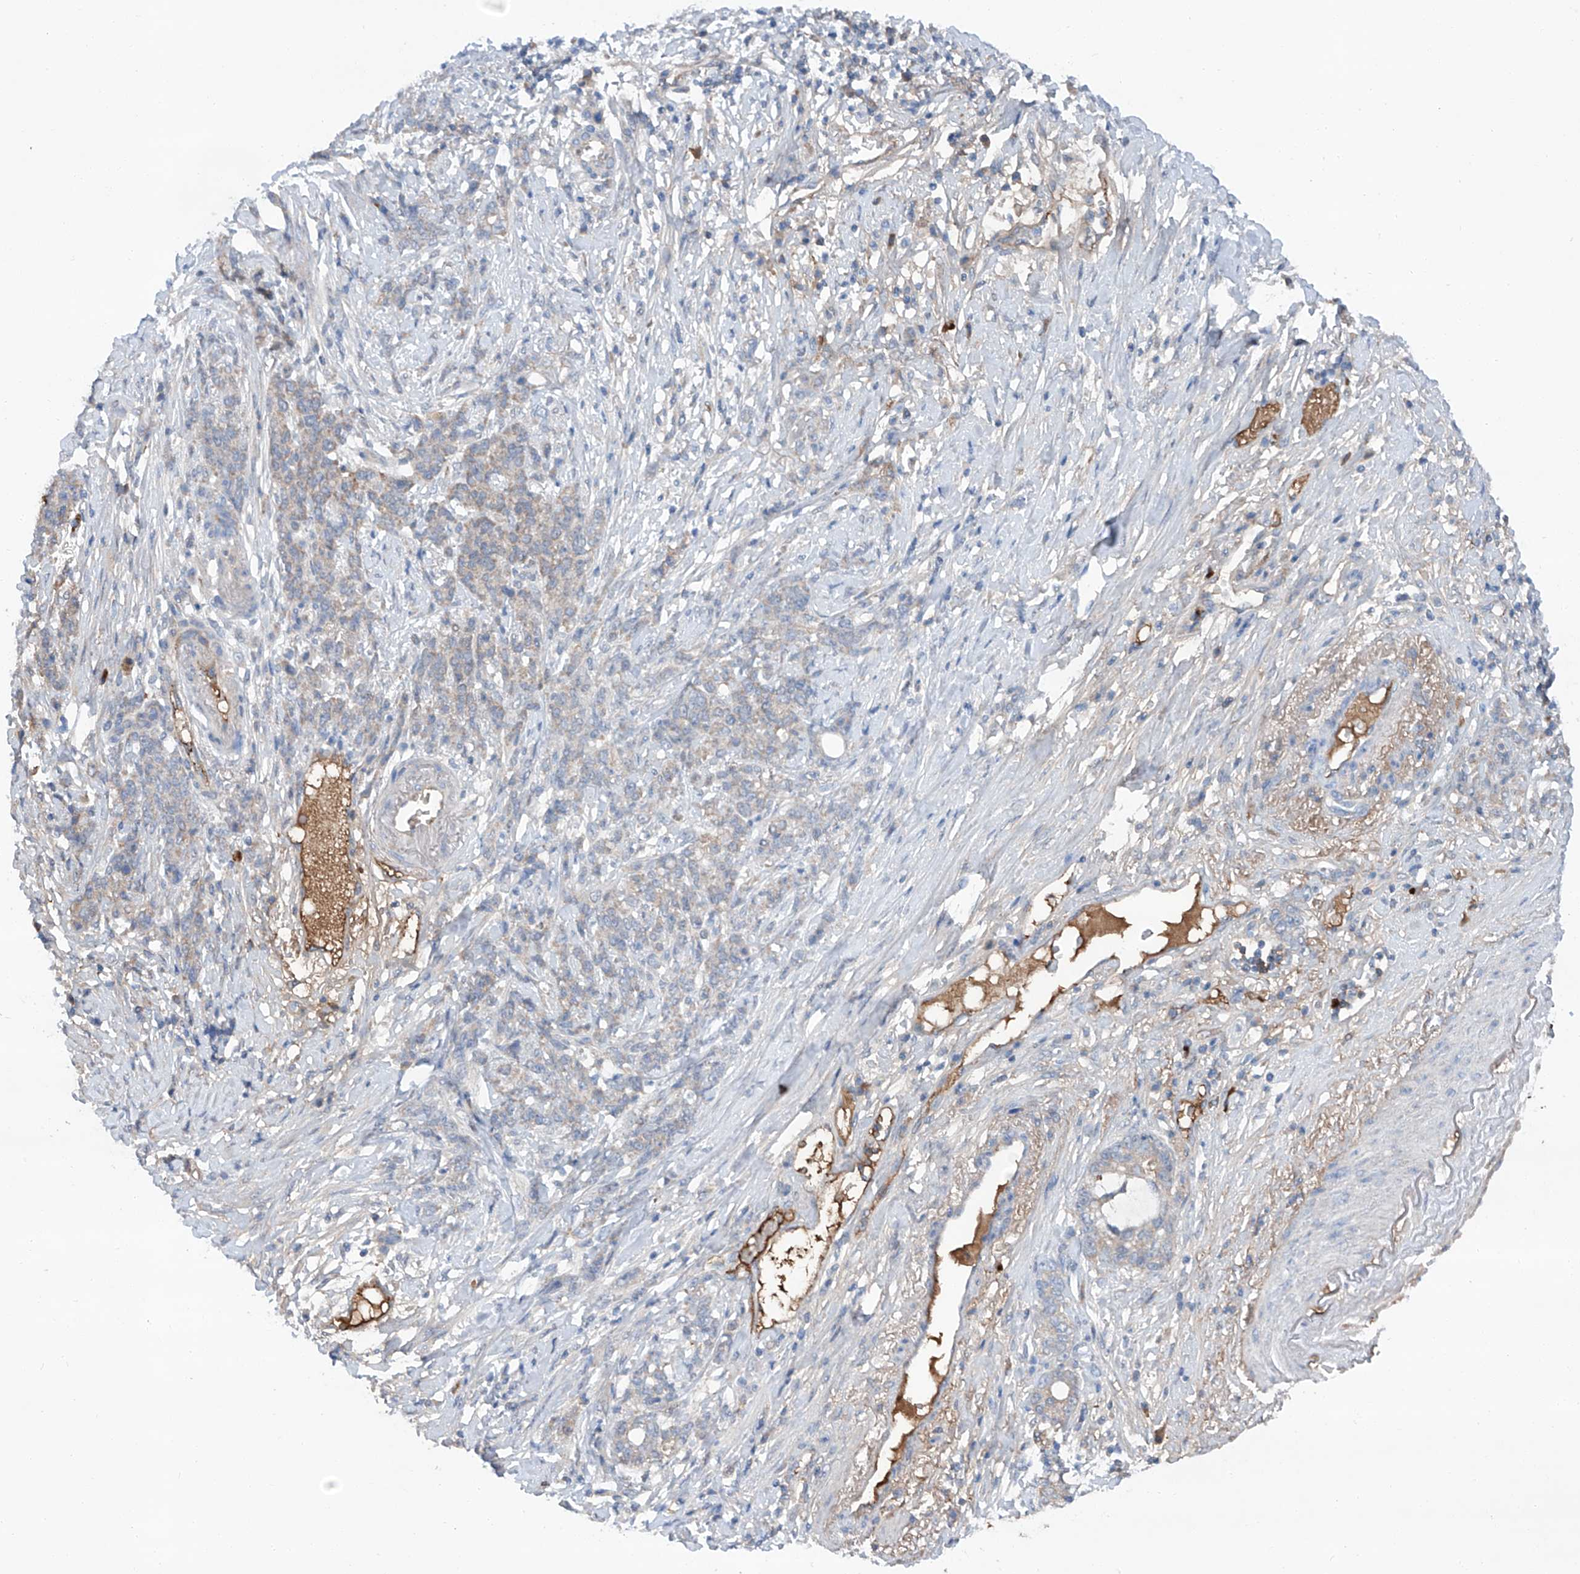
{"staining": {"intensity": "weak", "quantity": "<25%", "location": "cytoplasmic/membranous"}, "tissue": "stomach cancer", "cell_type": "Tumor cells", "image_type": "cancer", "snomed": [{"axis": "morphology", "description": "Adenocarcinoma, NOS"}, {"axis": "topography", "description": "Stomach, lower"}], "caption": "Histopathology image shows no protein expression in tumor cells of stomach adenocarcinoma tissue.", "gene": "SIX4", "patient": {"sex": "male", "age": 88}}